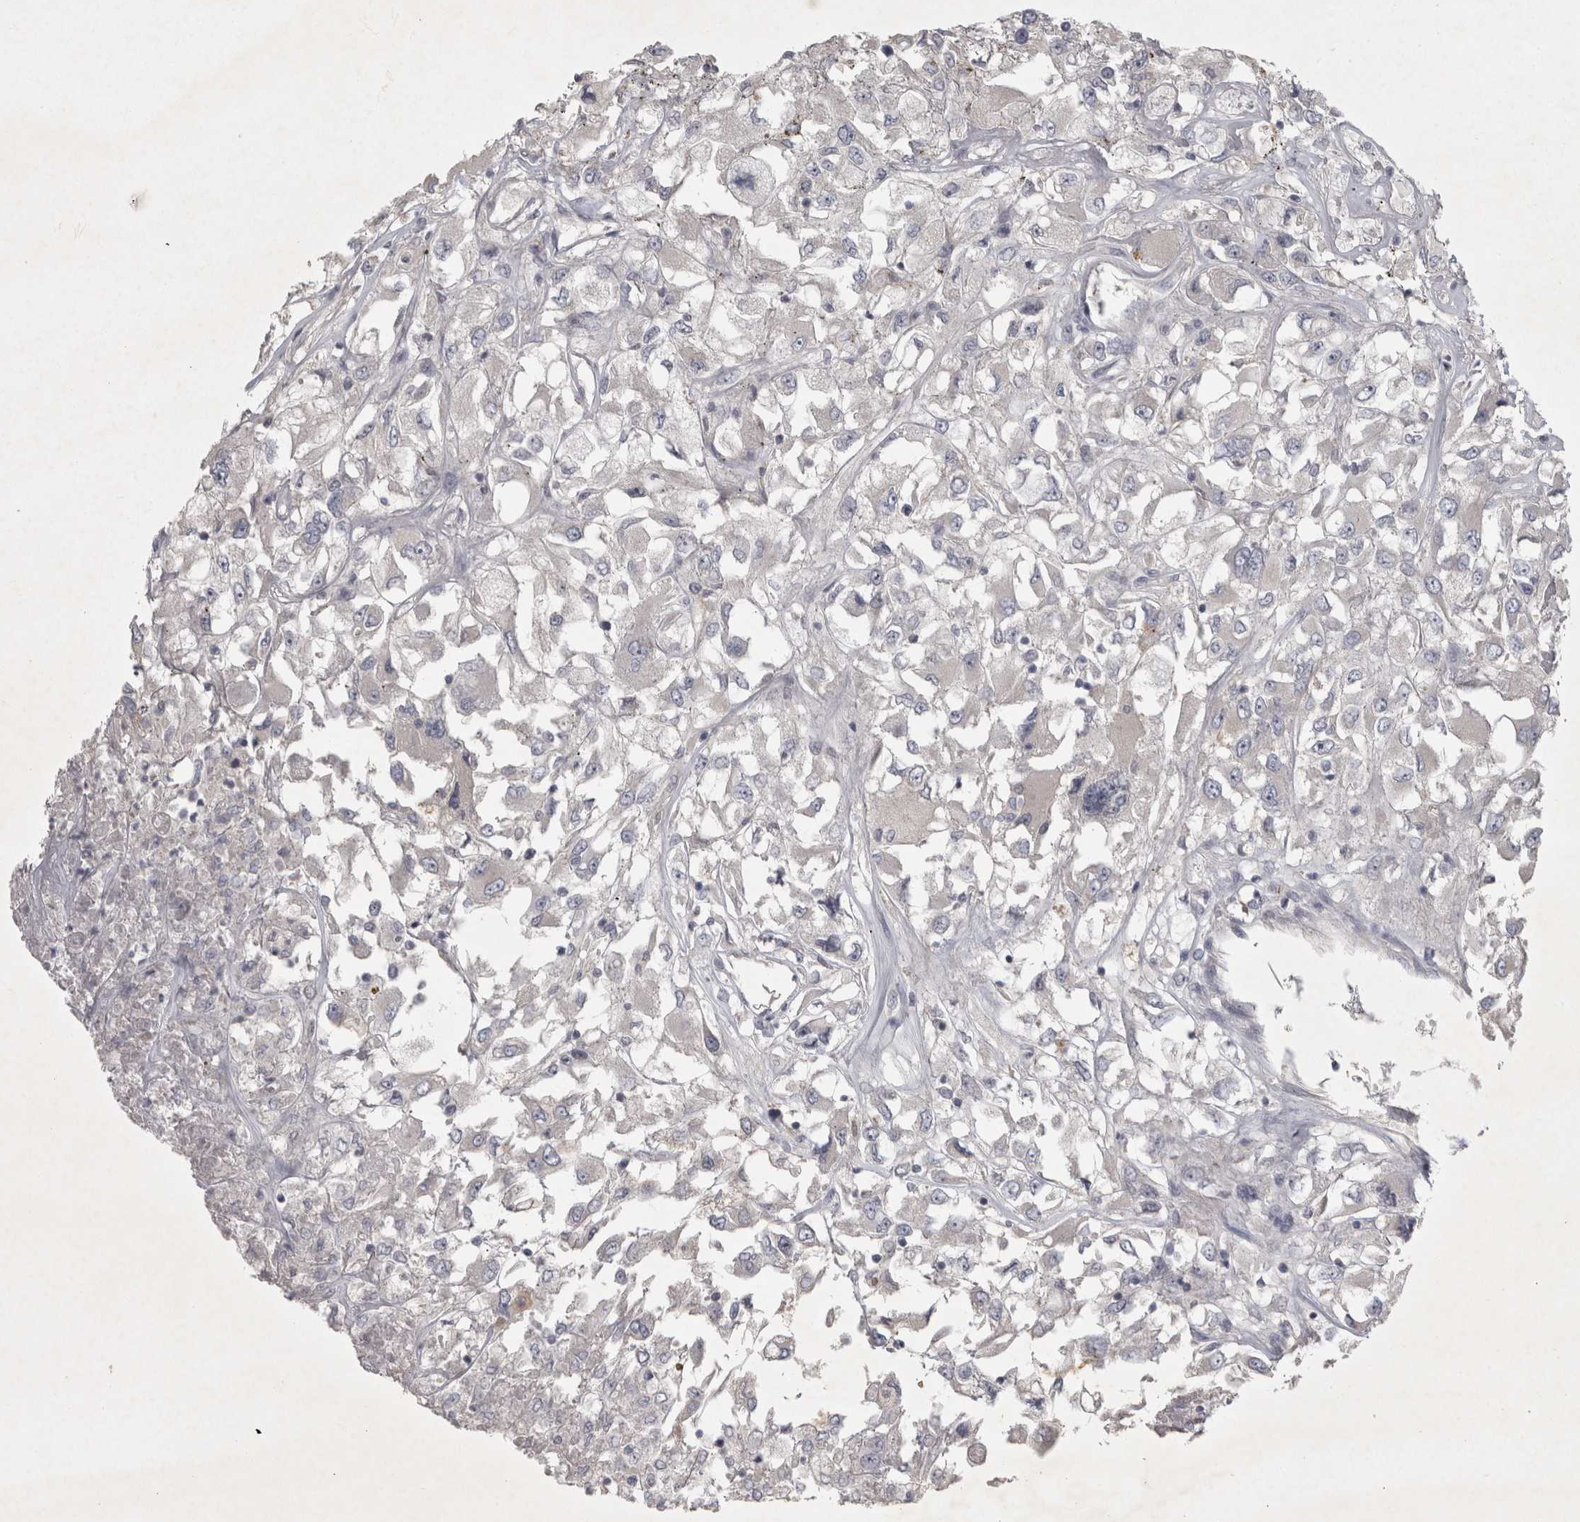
{"staining": {"intensity": "weak", "quantity": "<25%", "location": "cytoplasmic/membranous"}, "tissue": "renal cancer", "cell_type": "Tumor cells", "image_type": "cancer", "snomed": [{"axis": "morphology", "description": "Adenocarcinoma, NOS"}, {"axis": "topography", "description": "Kidney"}], "caption": "This is a histopathology image of IHC staining of adenocarcinoma (renal), which shows no positivity in tumor cells.", "gene": "ENPP7", "patient": {"sex": "female", "age": 52}}